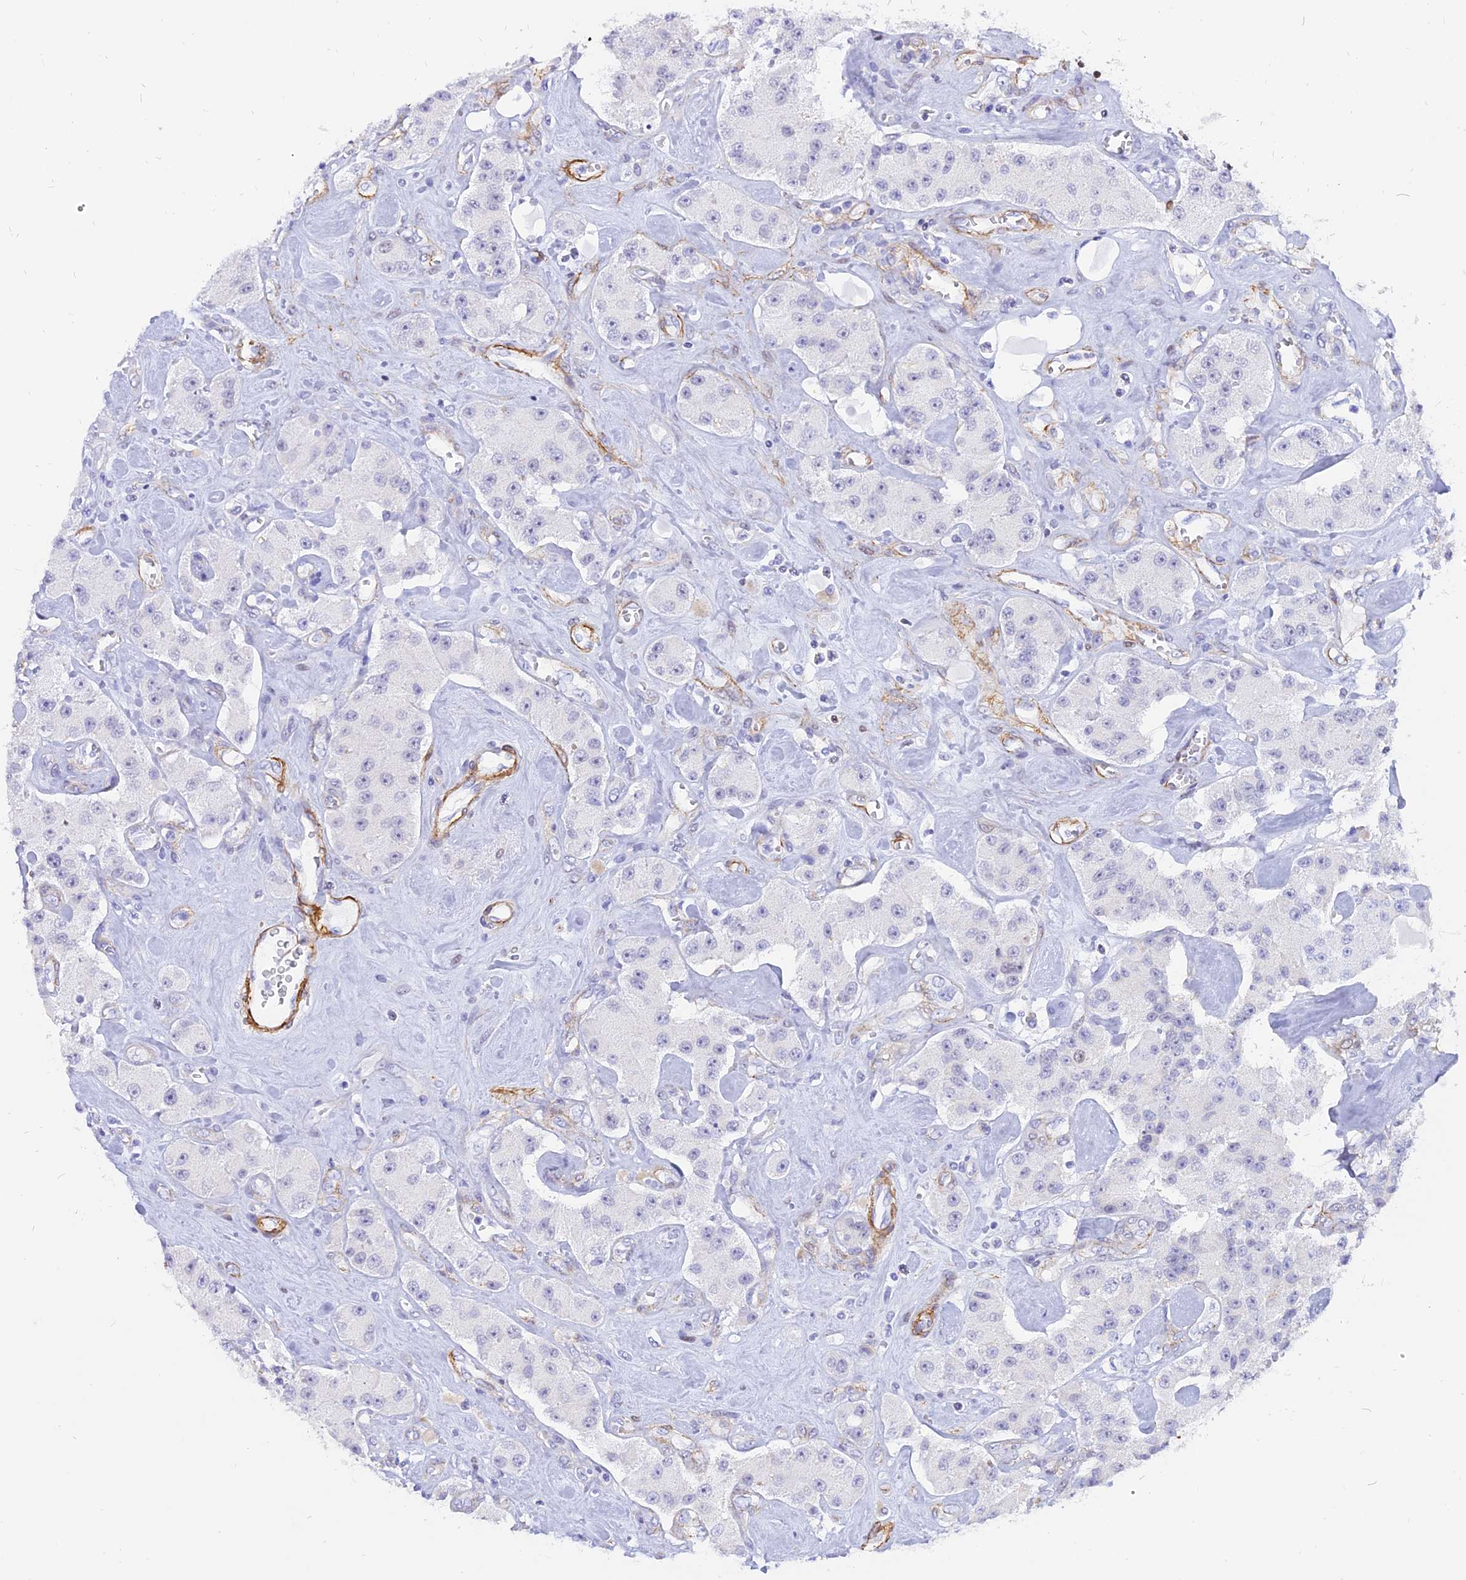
{"staining": {"intensity": "negative", "quantity": "none", "location": "none"}, "tissue": "carcinoid", "cell_type": "Tumor cells", "image_type": "cancer", "snomed": [{"axis": "morphology", "description": "Carcinoid, malignant, NOS"}, {"axis": "topography", "description": "Pancreas"}], "caption": "DAB immunohistochemical staining of malignant carcinoid shows no significant positivity in tumor cells. (DAB (3,3'-diaminobenzidine) IHC with hematoxylin counter stain).", "gene": "CENPV", "patient": {"sex": "male", "age": 41}}